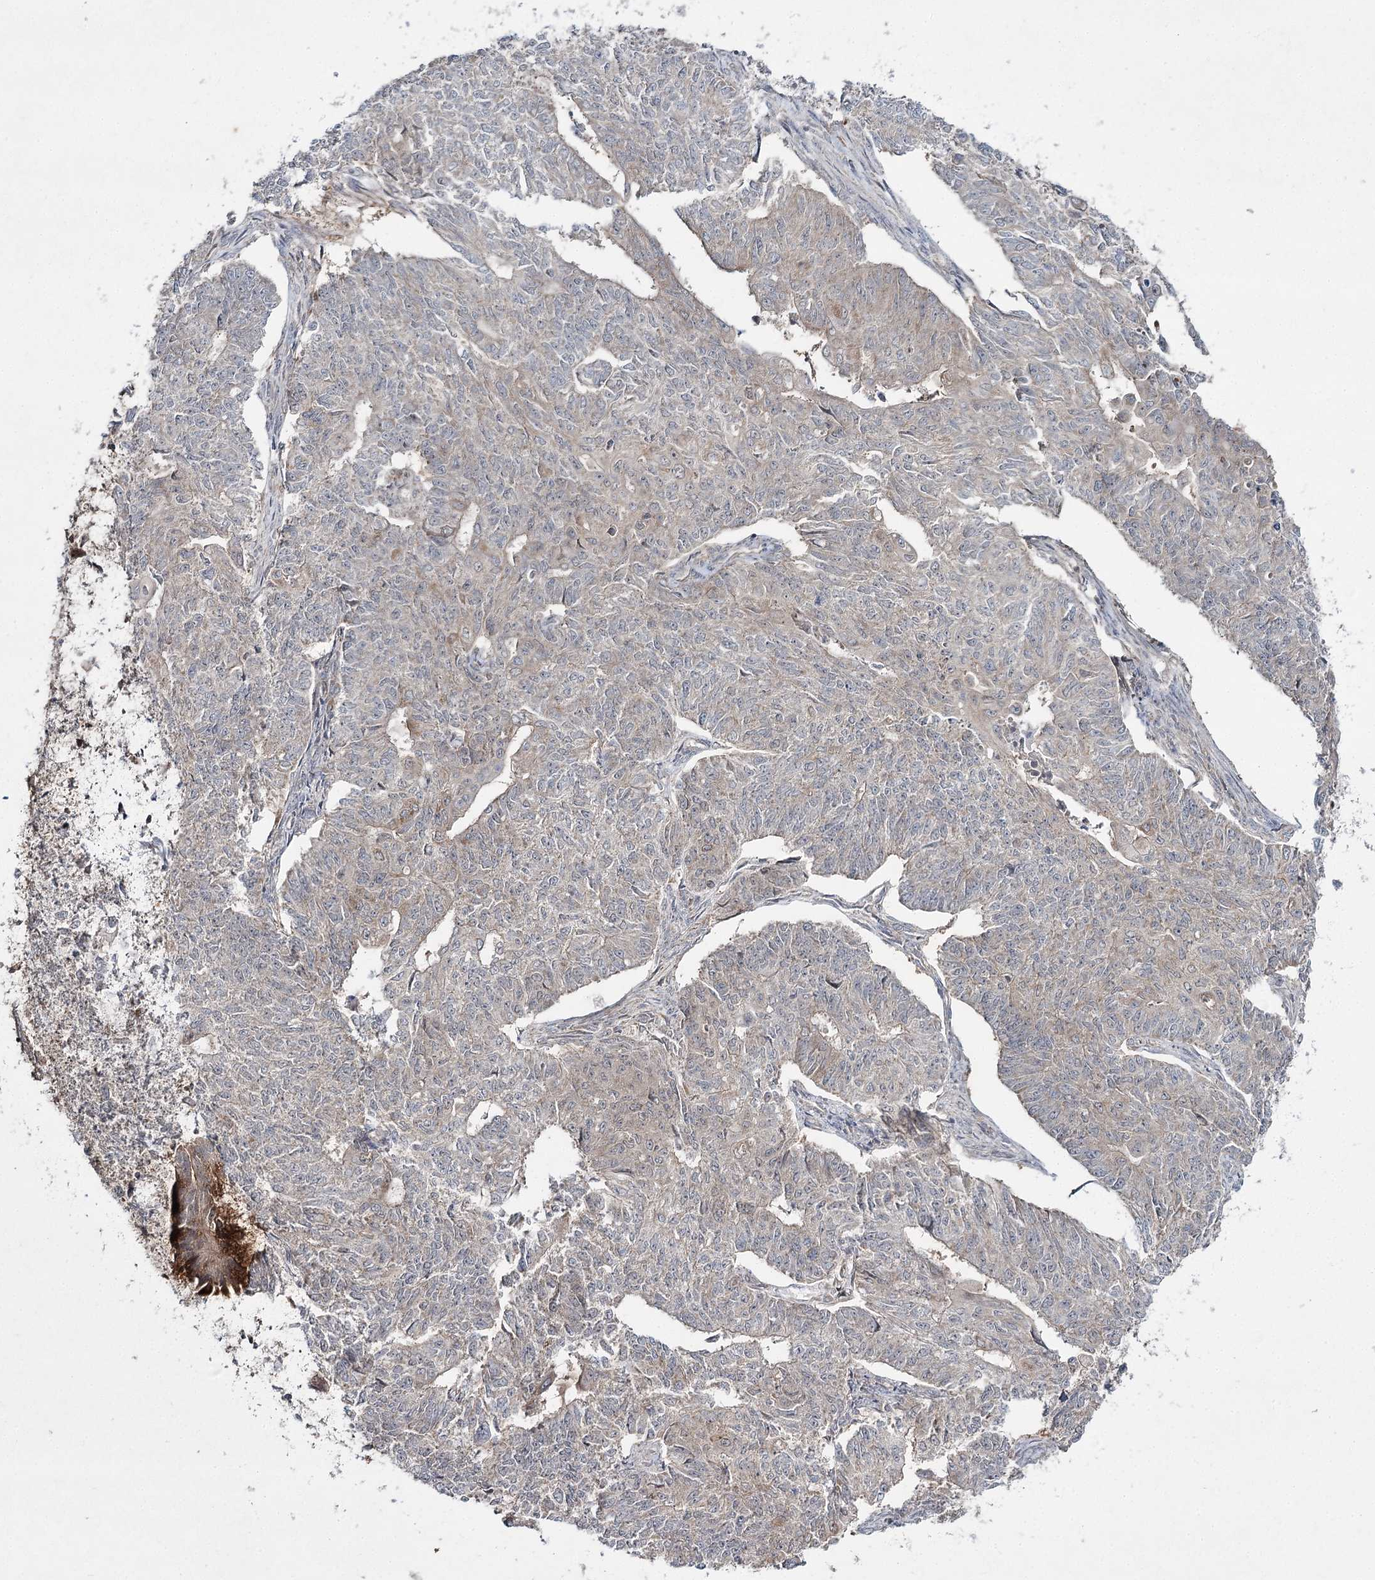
{"staining": {"intensity": "weak", "quantity": "<25%", "location": "cytoplasmic/membranous"}, "tissue": "endometrial cancer", "cell_type": "Tumor cells", "image_type": "cancer", "snomed": [{"axis": "morphology", "description": "Adenocarcinoma, NOS"}, {"axis": "topography", "description": "Endometrium"}], "caption": "Immunohistochemistry photomicrograph of neoplastic tissue: endometrial adenocarcinoma stained with DAB displays no significant protein expression in tumor cells.", "gene": "WDR44", "patient": {"sex": "female", "age": 32}}